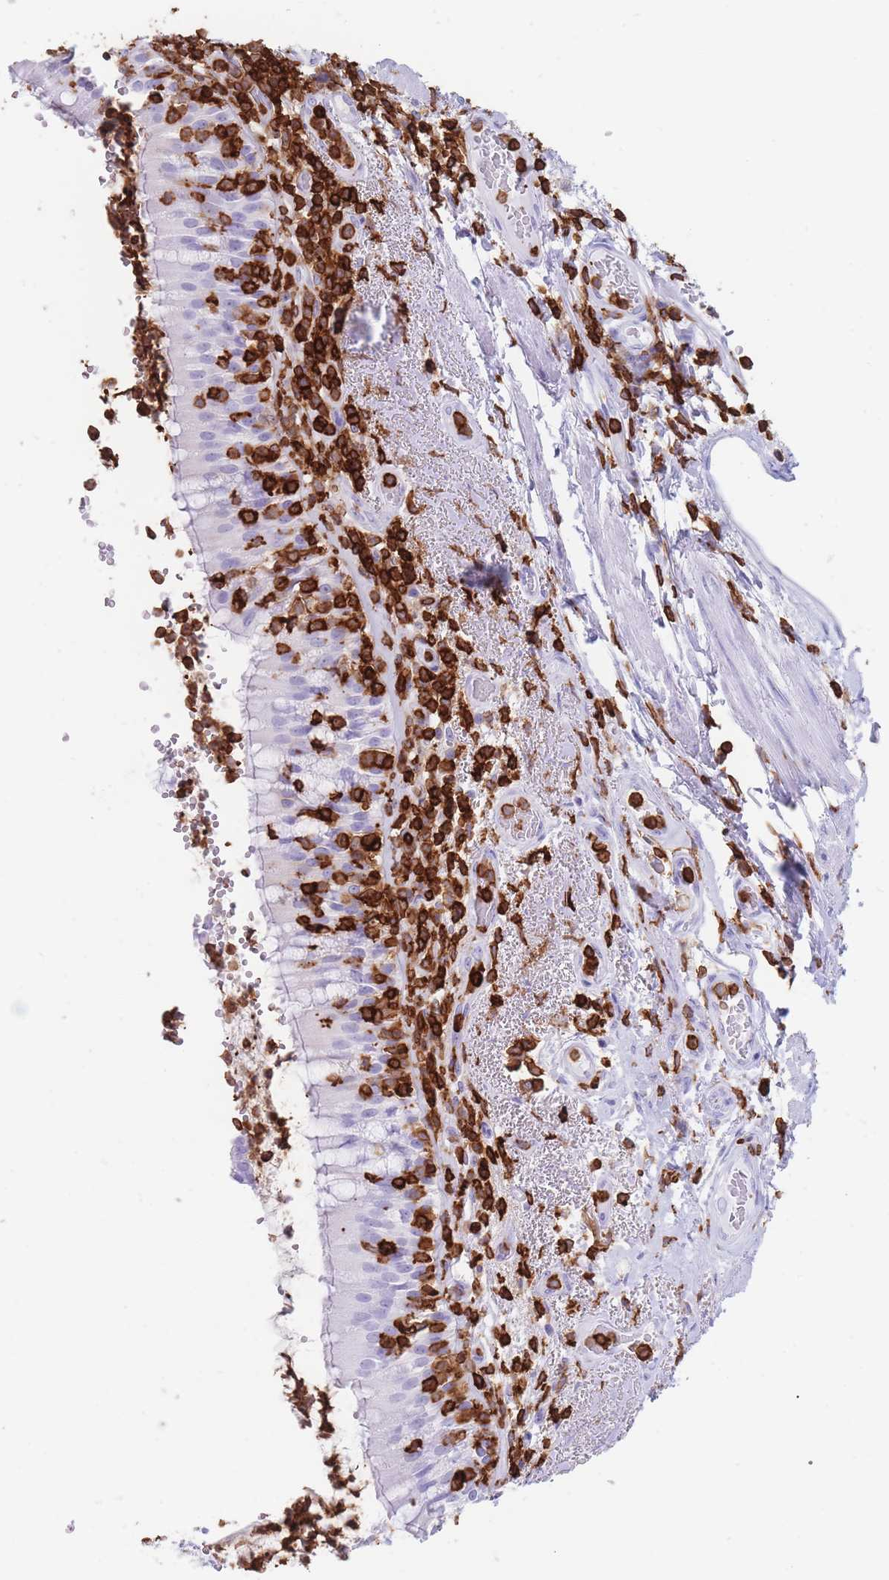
{"staining": {"intensity": "negative", "quantity": "none", "location": "none"}, "tissue": "bronchus", "cell_type": "Respiratory epithelial cells", "image_type": "normal", "snomed": [{"axis": "morphology", "description": "Normal tissue, NOS"}, {"axis": "topography", "description": "Cartilage tissue"}, {"axis": "topography", "description": "Bronchus"}], "caption": "A photomicrograph of bronchus stained for a protein demonstrates no brown staining in respiratory epithelial cells. The staining is performed using DAB (3,3'-diaminobenzidine) brown chromogen with nuclei counter-stained in using hematoxylin.", "gene": "CORO1A", "patient": {"sex": "male", "age": 63}}